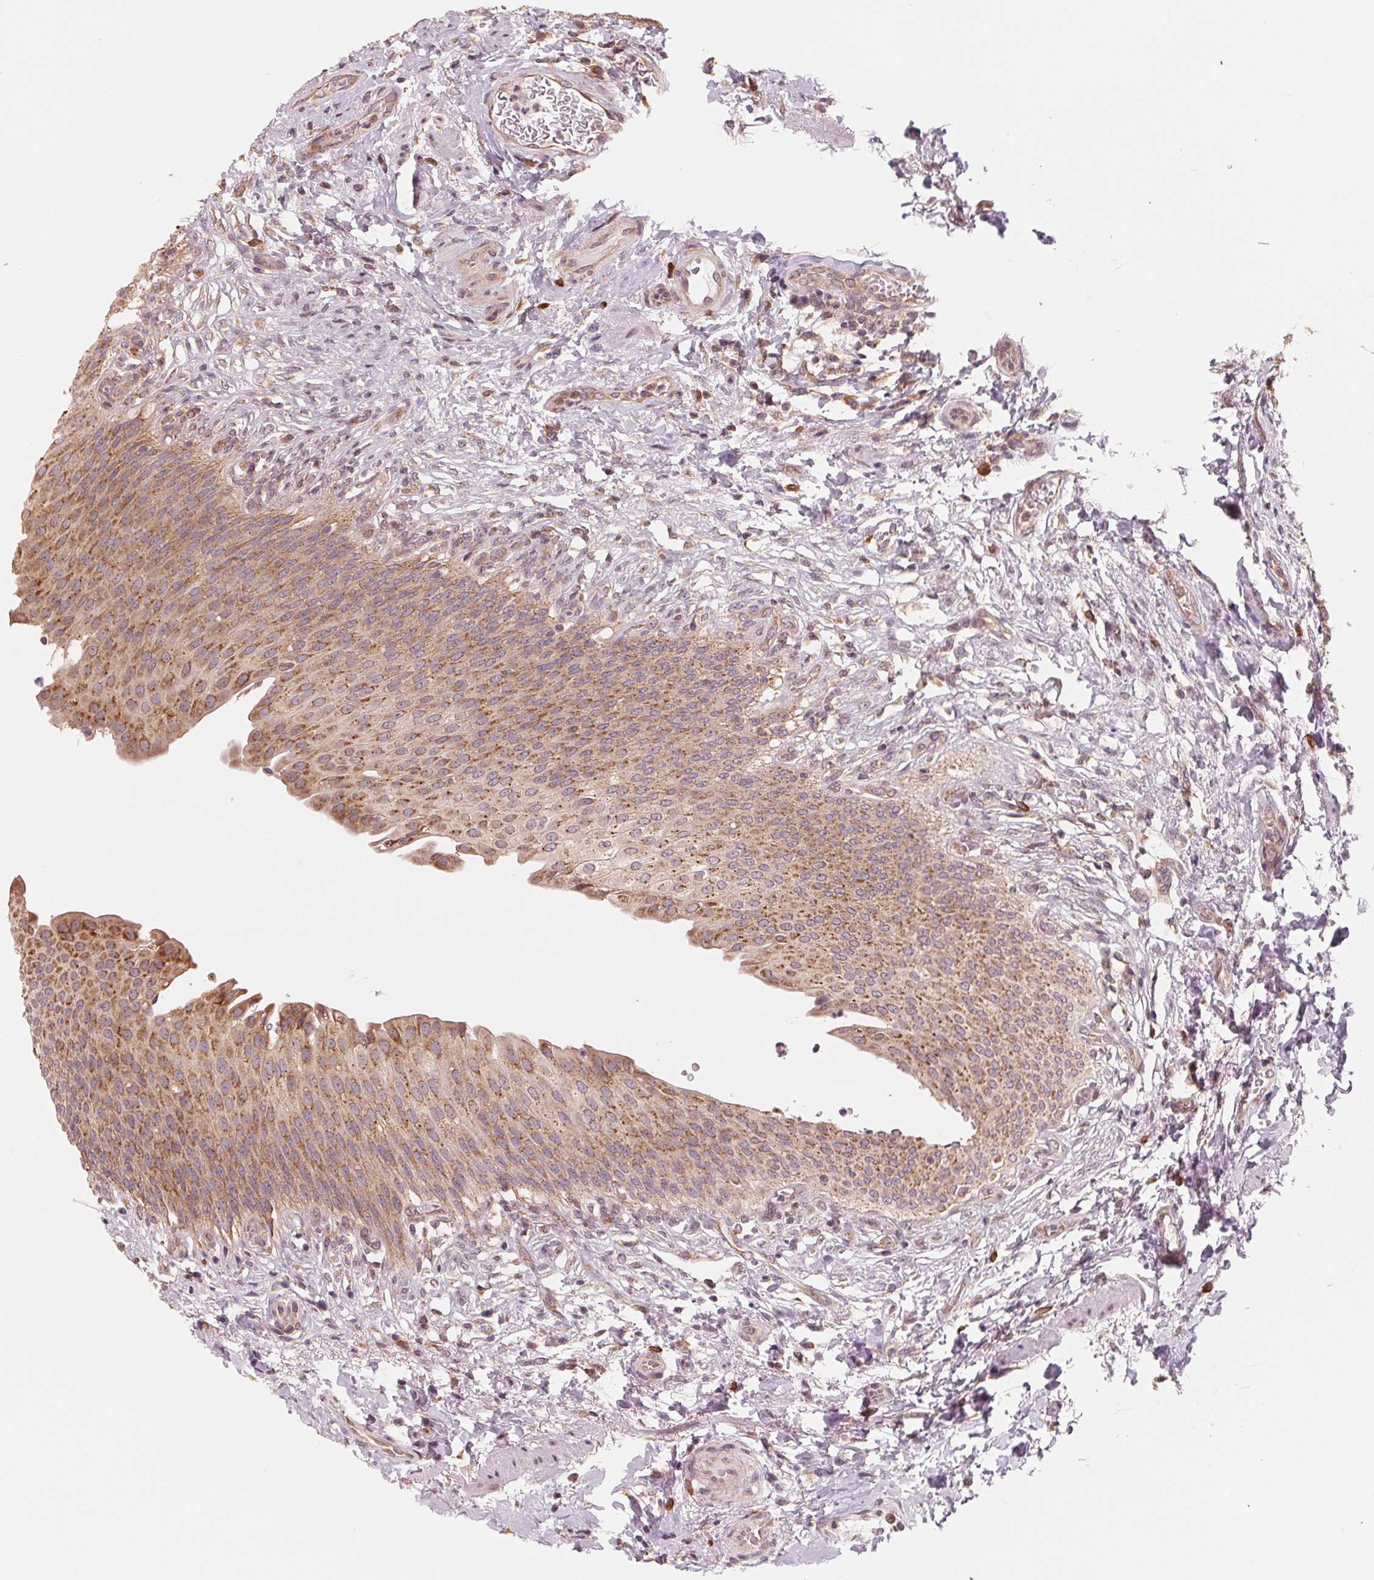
{"staining": {"intensity": "moderate", "quantity": ">75%", "location": "cytoplasmic/membranous"}, "tissue": "urinary bladder", "cell_type": "Urothelial cells", "image_type": "normal", "snomed": [{"axis": "morphology", "description": "Normal tissue, NOS"}, {"axis": "topography", "description": "Urinary bladder"}, {"axis": "topography", "description": "Peripheral nerve tissue"}], "caption": "High-magnification brightfield microscopy of normal urinary bladder stained with DAB (brown) and counterstained with hematoxylin (blue). urothelial cells exhibit moderate cytoplasmic/membranous positivity is identified in about>75% of cells.", "gene": "GIGYF2", "patient": {"sex": "female", "age": 60}}